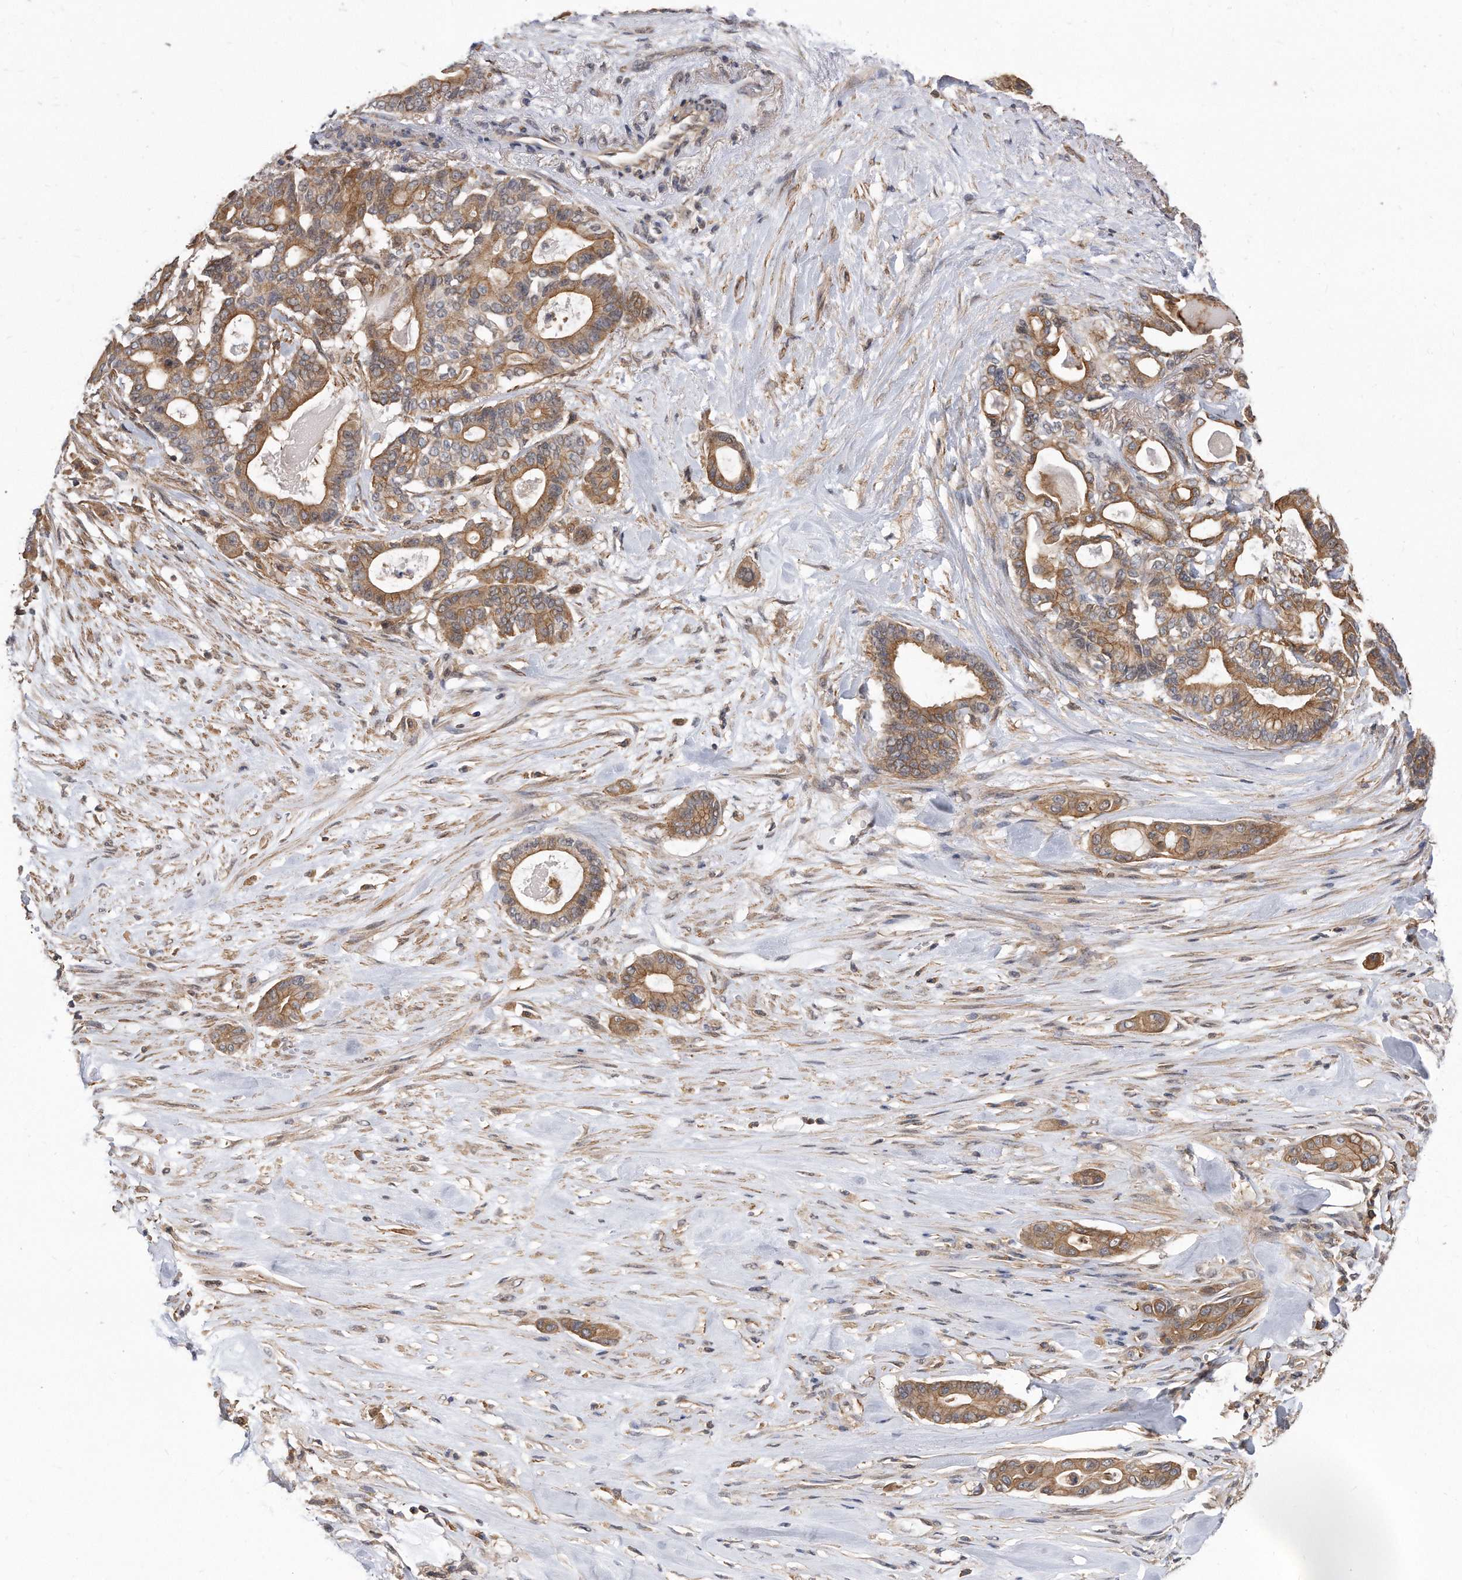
{"staining": {"intensity": "moderate", "quantity": ">75%", "location": "cytoplasmic/membranous"}, "tissue": "pancreatic cancer", "cell_type": "Tumor cells", "image_type": "cancer", "snomed": [{"axis": "morphology", "description": "Adenocarcinoma, NOS"}, {"axis": "topography", "description": "Pancreas"}], "caption": "Pancreatic cancer (adenocarcinoma) was stained to show a protein in brown. There is medium levels of moderate cytoplasmic/membranous positivity in about >75% of tumor cells.", "gene": "TCP1", "patient": {"sex": "male", "age": 63}}